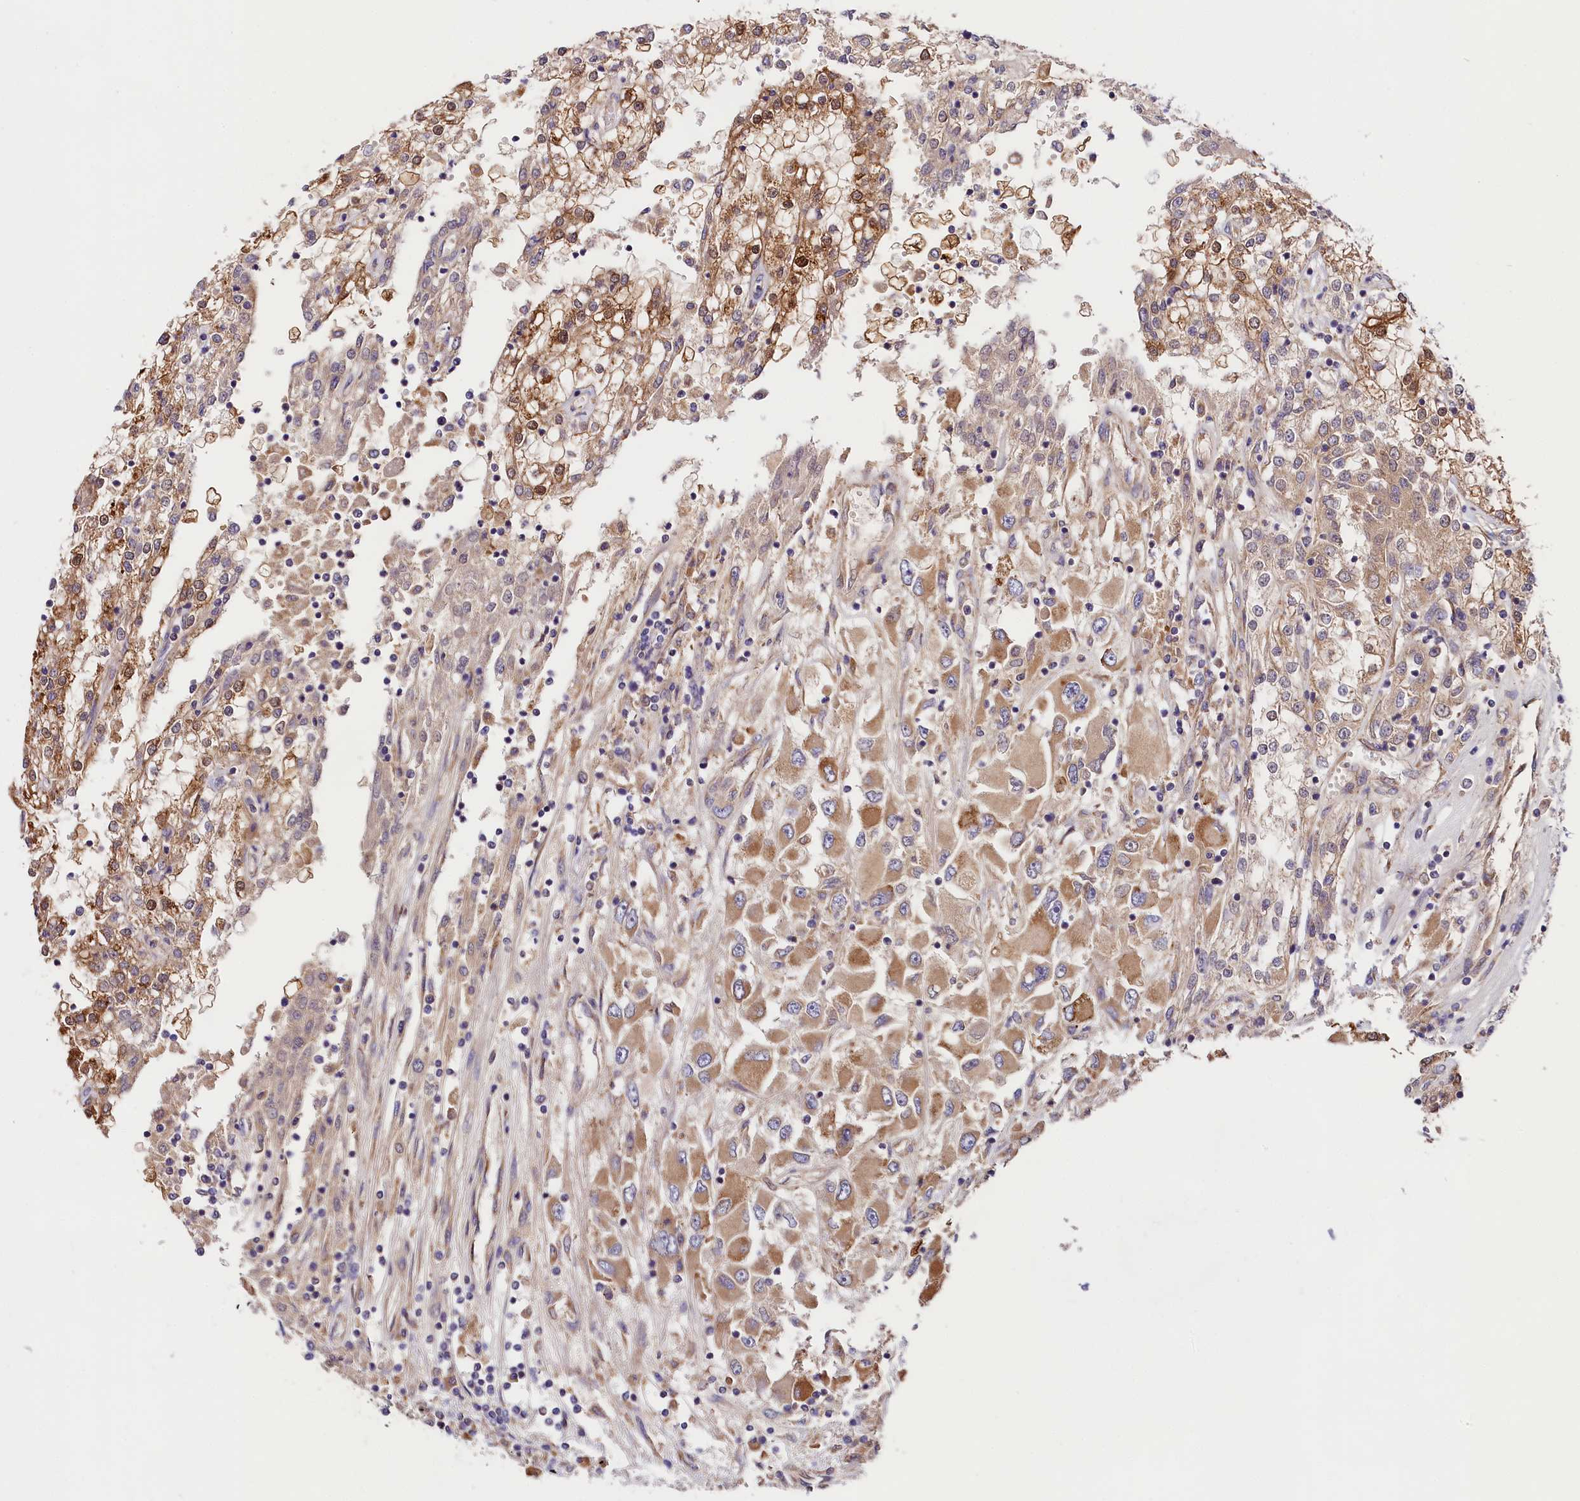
{"staining": {"intensity": "moderate", "quantity": ">75%", "location": "cytoplasmic/membranous"}, "tissue": "renal cancer", "cell_type": "Tumor cells", "image_type": "cancer", "snomed": [{"axis": "morphology", "description": "Adenocarcinoma, NOS"}, {"axis": "topography", "description": "Kidney"}], "caption": "Immunohistochemistry (IHC) (DAB) staining of human adenocarcinoma (renal) displays moderate cytoplasmic/membranous protein staining in approximately >75% of tumor cells.", "gene": "SPG11", "patient": {"sex": "female", "age": 52}}